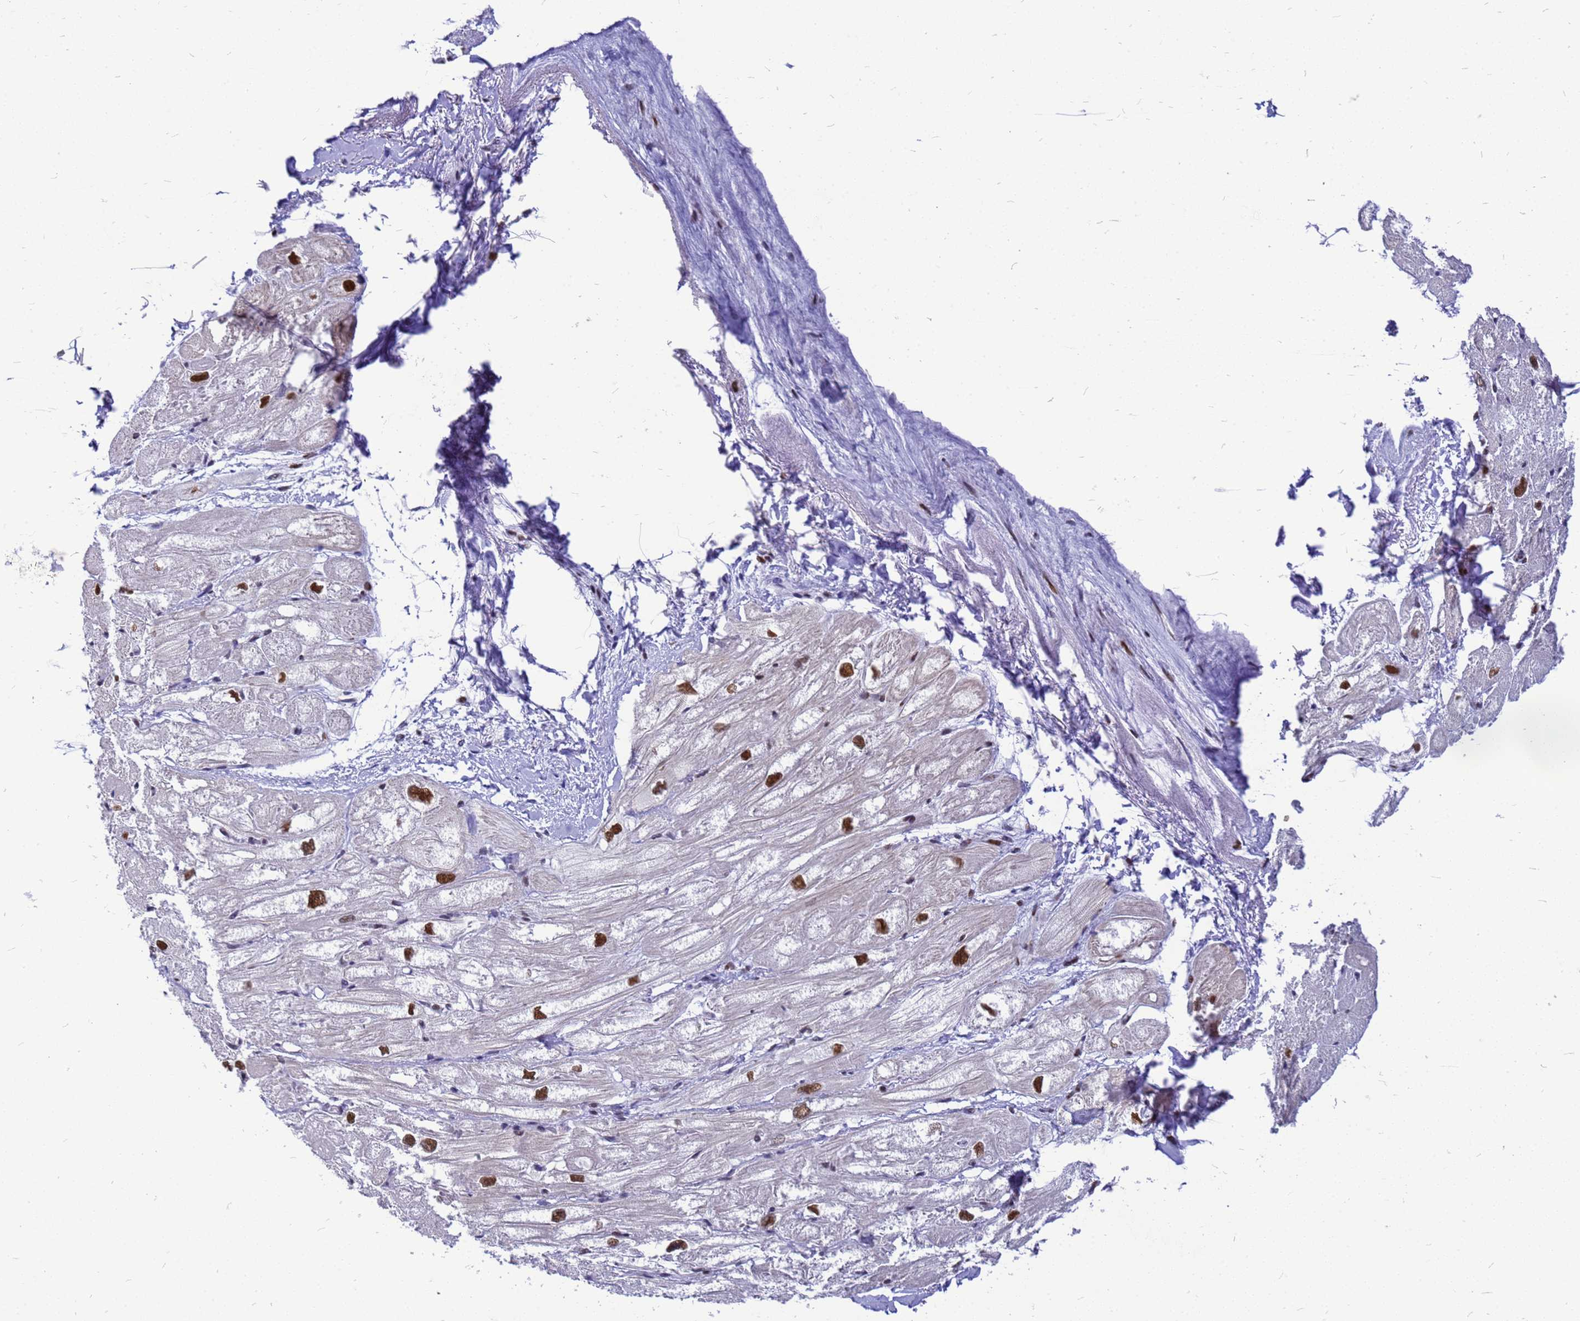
{"staining": {"intensity": "strong", "quantity": "25%-75%", "location": "nuclear"}, "tissue": "heart muscle", "cell_type": "Cardiomyocytes", "image_type": "normal", "snomed": [{"axis": "morphology", "description": "Normal tissue, NOS"}, {"axis": "topography", "description": "Heart"}], "caption": "Heart muscle stained with DAB IHC displays high levels of strong nuclear staining in about 25%-75% of cardiomyocytes.", "gene": "SART3", "patient": {"sex": "male", "age": 50}}